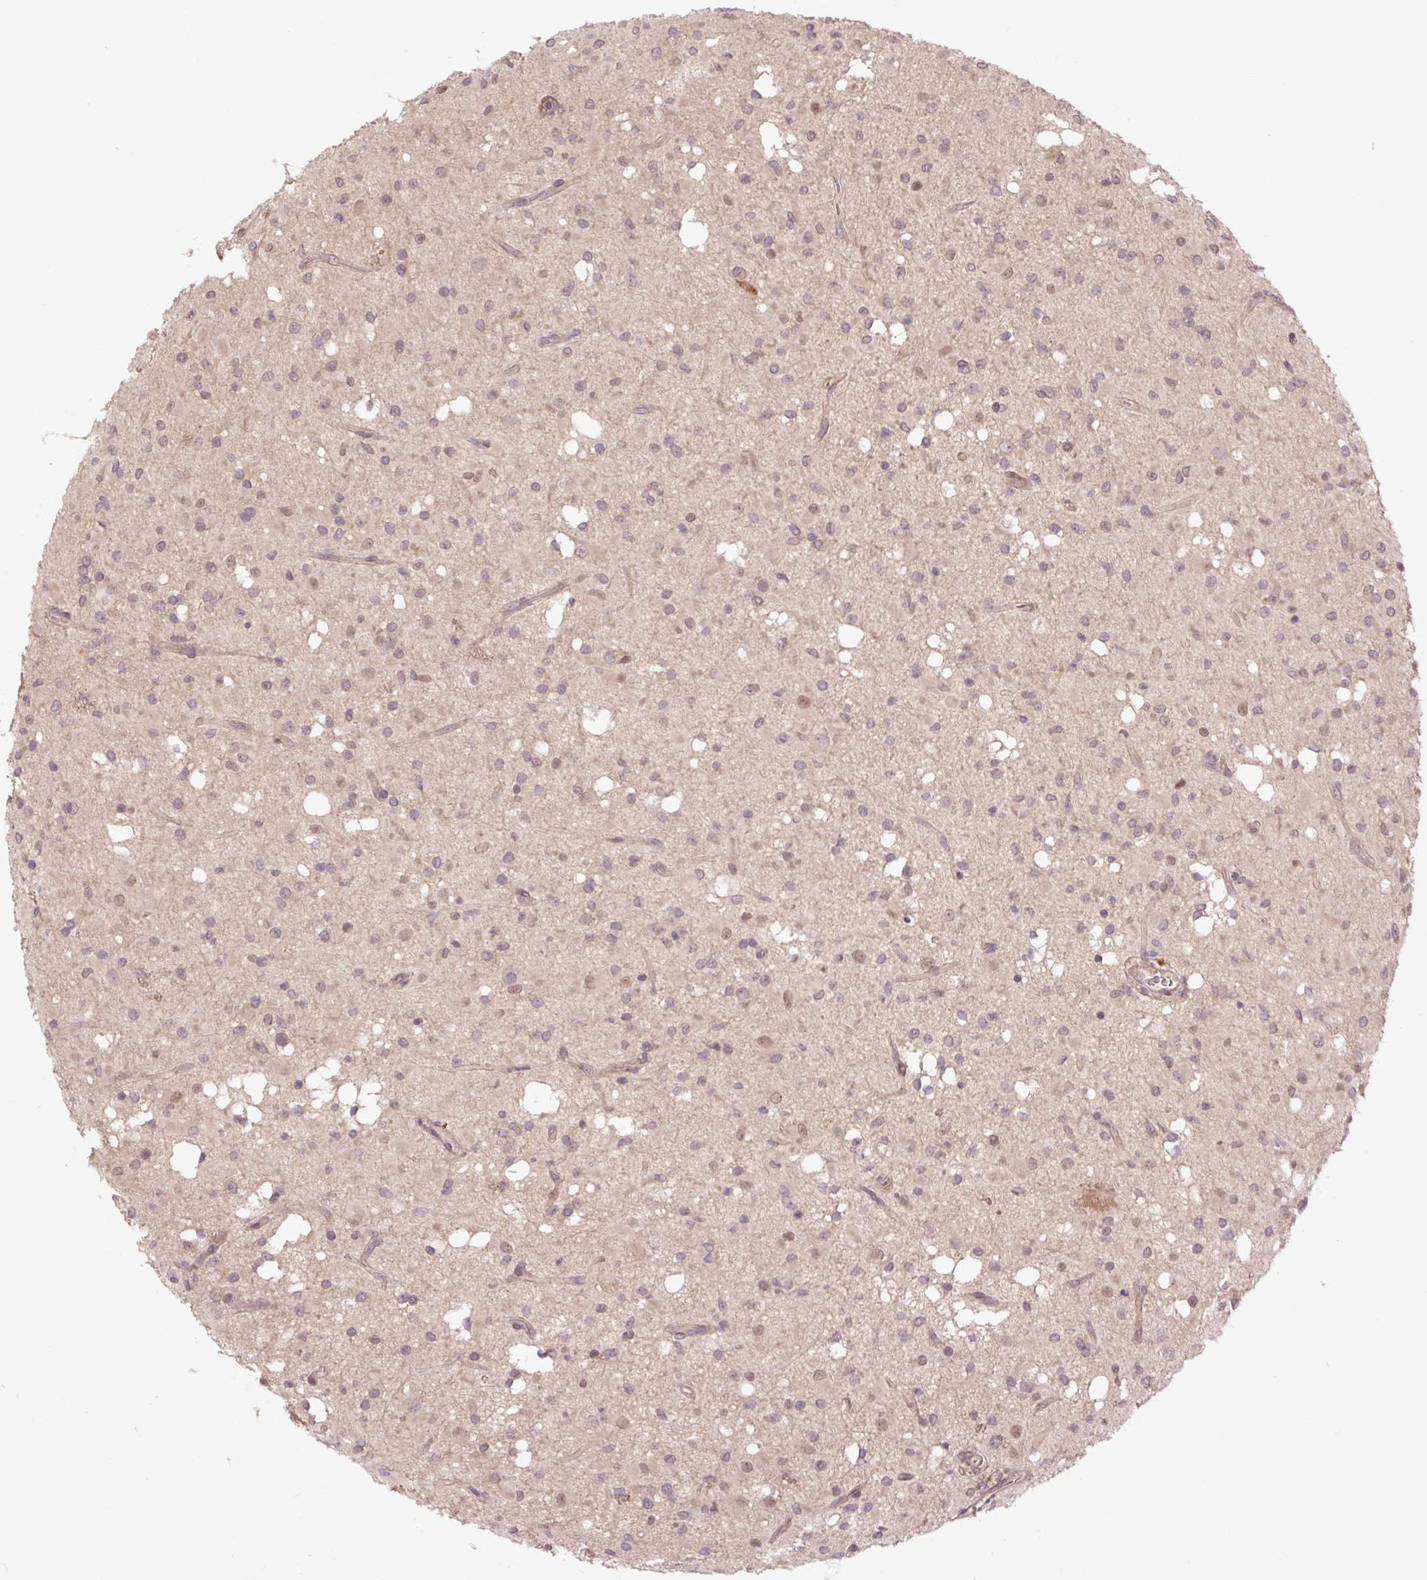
{"staining": {"intensity": "weak", "quantity": "<25%", "location": "cytoplasmic/membranous,nuclear"}, "tissue": "glioma", "cell_type": "Tumor cells", "image_type": "cancer", "snomed": [{"axis": "morphology", "description": "Glioma, malignant, Low grade"}, {"axis": "topography", "description": "Brain"}], "caption": "Image shows no significant protein staining in tumor cells of glioma.", "gene": "TPT1", "patient": {"sex": "female", "age": 33}}